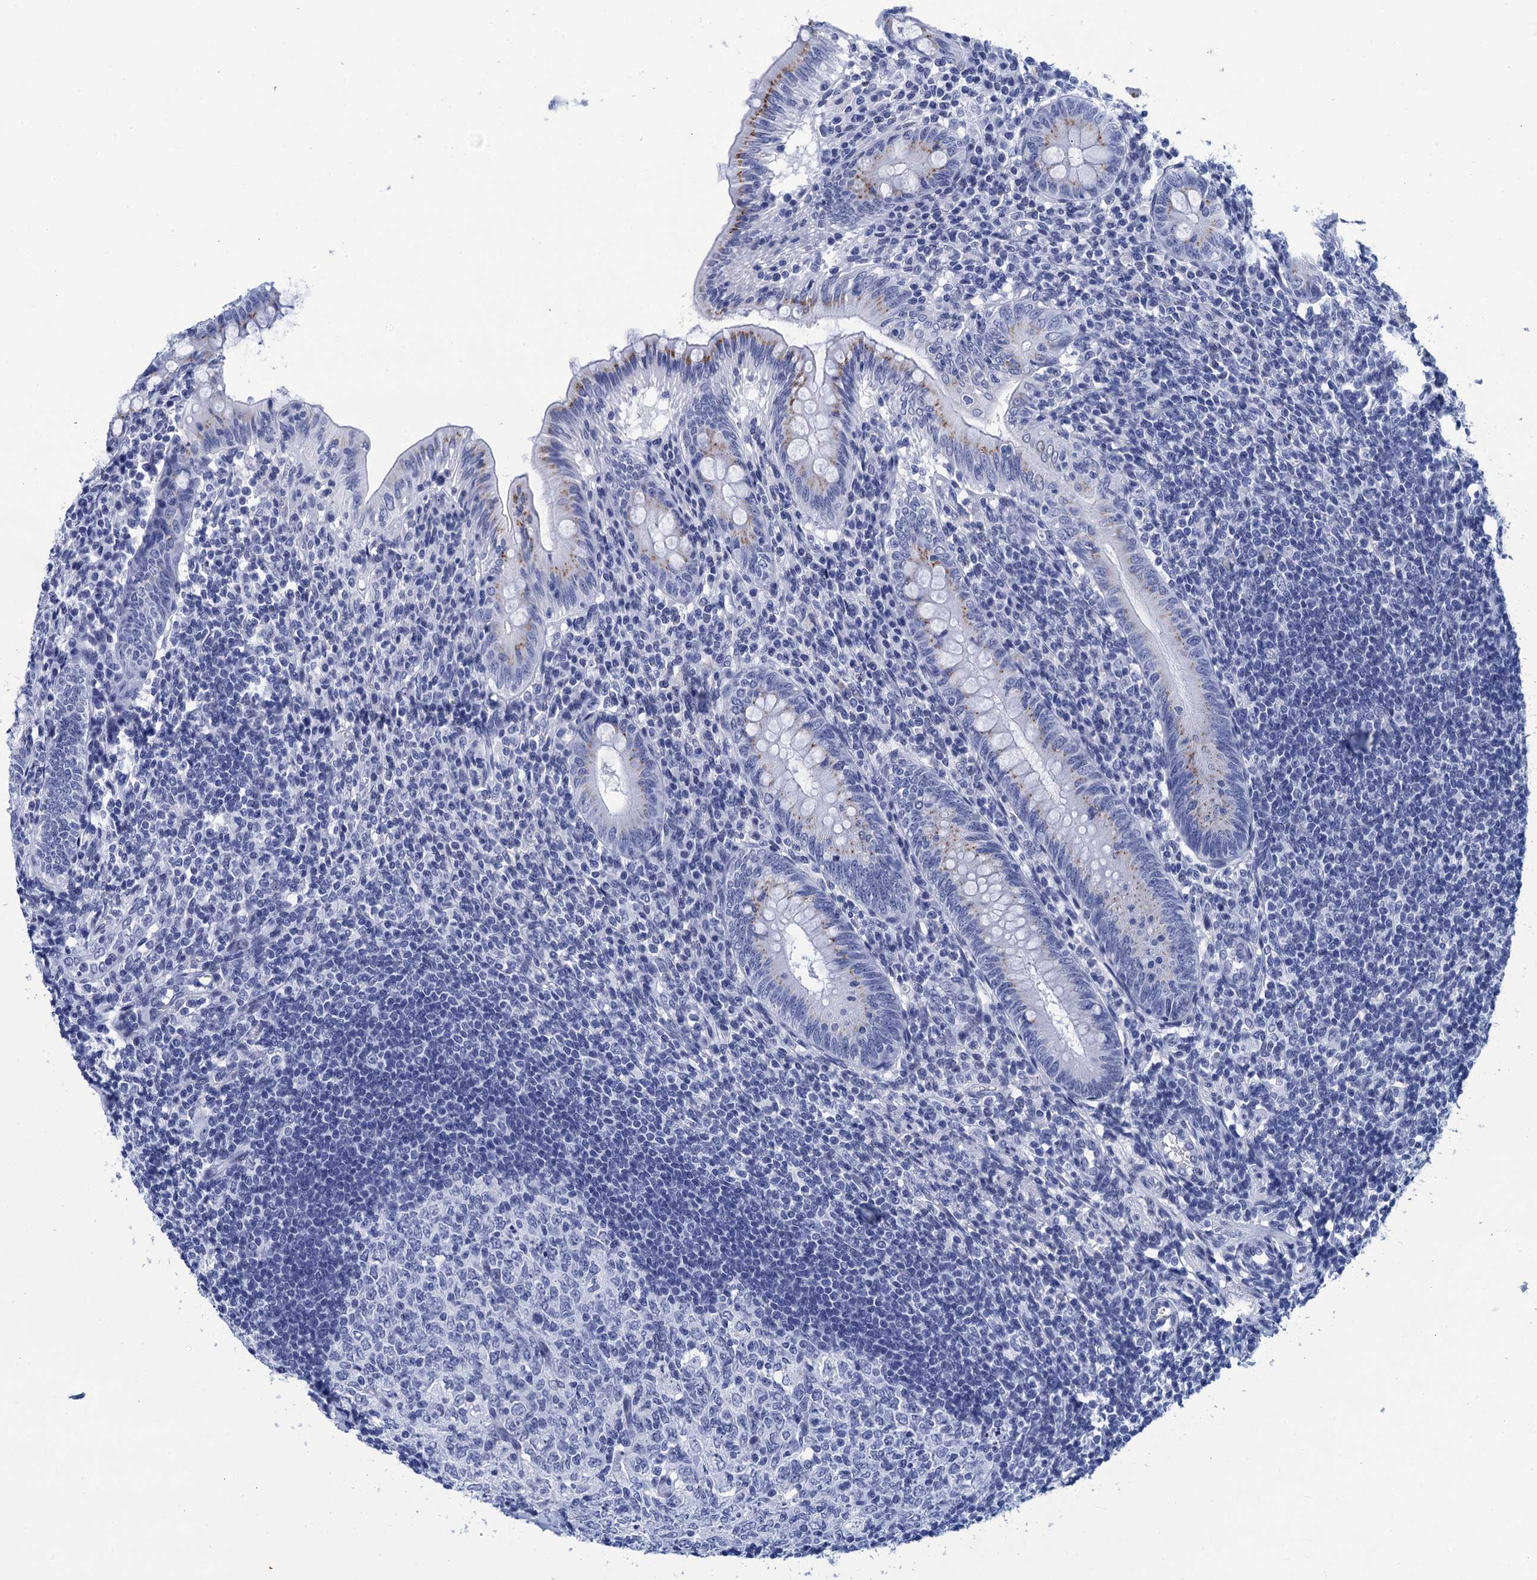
{"staining": {"intensity": "weak", "quantity": "<25%", "location": "cytoplasmic/membranous"}, "tissue": "appendix", "cell_type": "Glandular cells", "image_type": "normal", "snomed": [{"axis": "morphology", "description": "Normal tissue, NOS"}, {"axis": "topography", "description": "Appendix"}], "caption": "Micrograph shows no protein staining in glandular cells of normal appendix.", "gene": "METTL25", "patient": {"sex": "male", "age": 14}}